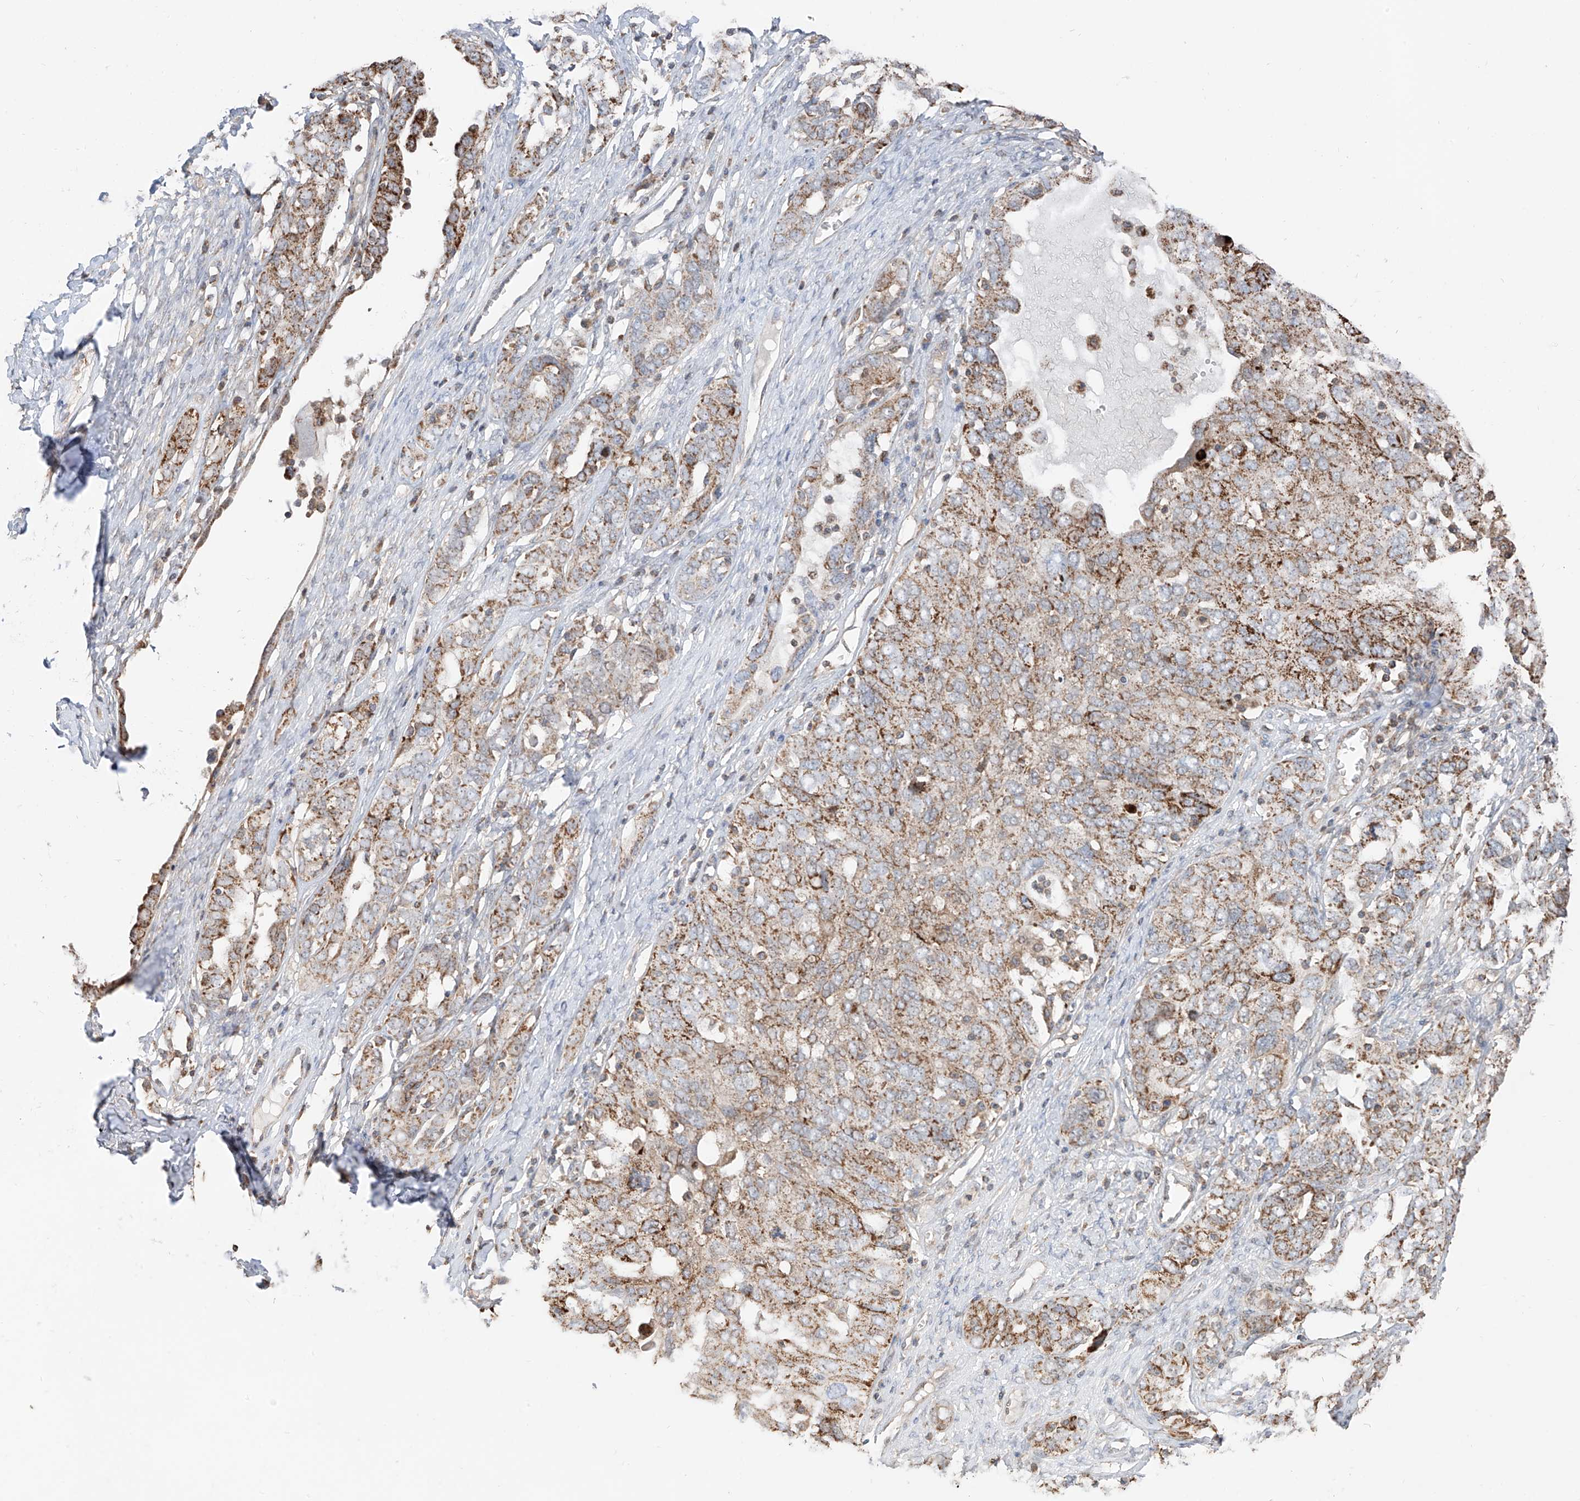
{"staining": {"intensity": "moderate", "quantity": ">75%", "location": "cytoplasmic/membranous"}, "tissue": "ovarian cancer", "cell_type": "Tumor cells", "image_type": "cancer", "snomed": [{"axis": "morphology", "description": "Carcinoma, endometroid"}, {"axis": "topography", "description": "Ovary"}], "caption": "High-power microscopy captured an immunohistochemistry image of ovarian endometroid carcinoma, revealing moderate cytoplasmic/membranous staining in about >75% of tumor cells.", "gene": "ETHE1", "patient": {"sex": "female", "age": 62}}